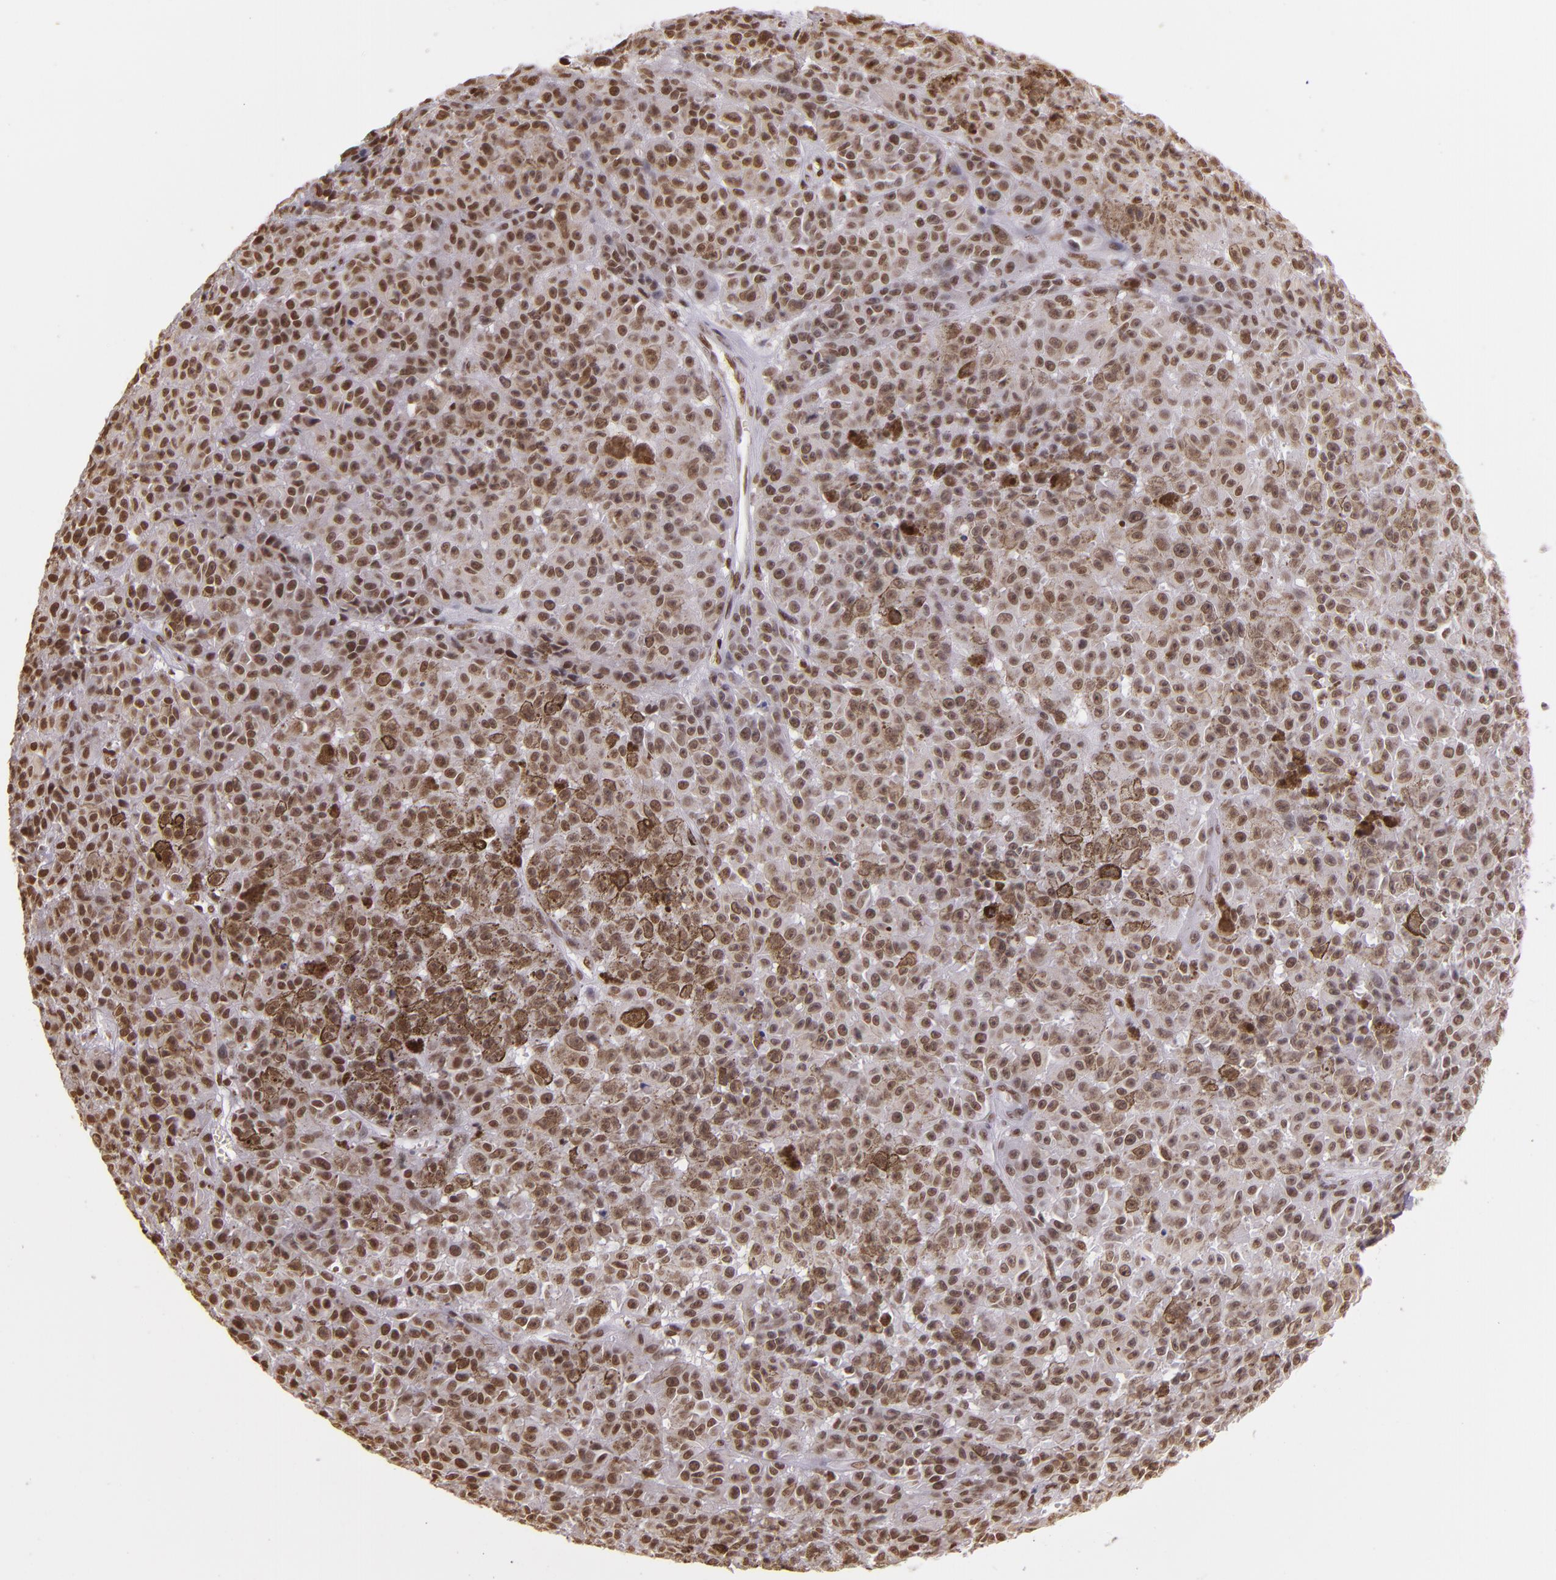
{"staining": {"intensity": "moderate", "quantity": ">75%", "location": "nuclear"}, "tissue": "melanoma", "cell_type": "Tumor cells", "image_type": "cancer", "snomed": [{"axis": "morphology", "description": "Malignant melanoma, NOS"}, {"axis": "topography", "description": "Skin"}], "caption": "Malignant melanoma was stained to show a protein in brown. There is medium levels of moderate nuclear expression in approximately >75% of tumor cells.", "gene": "USF1", "patient": {"sex": "male", "age": 64}}